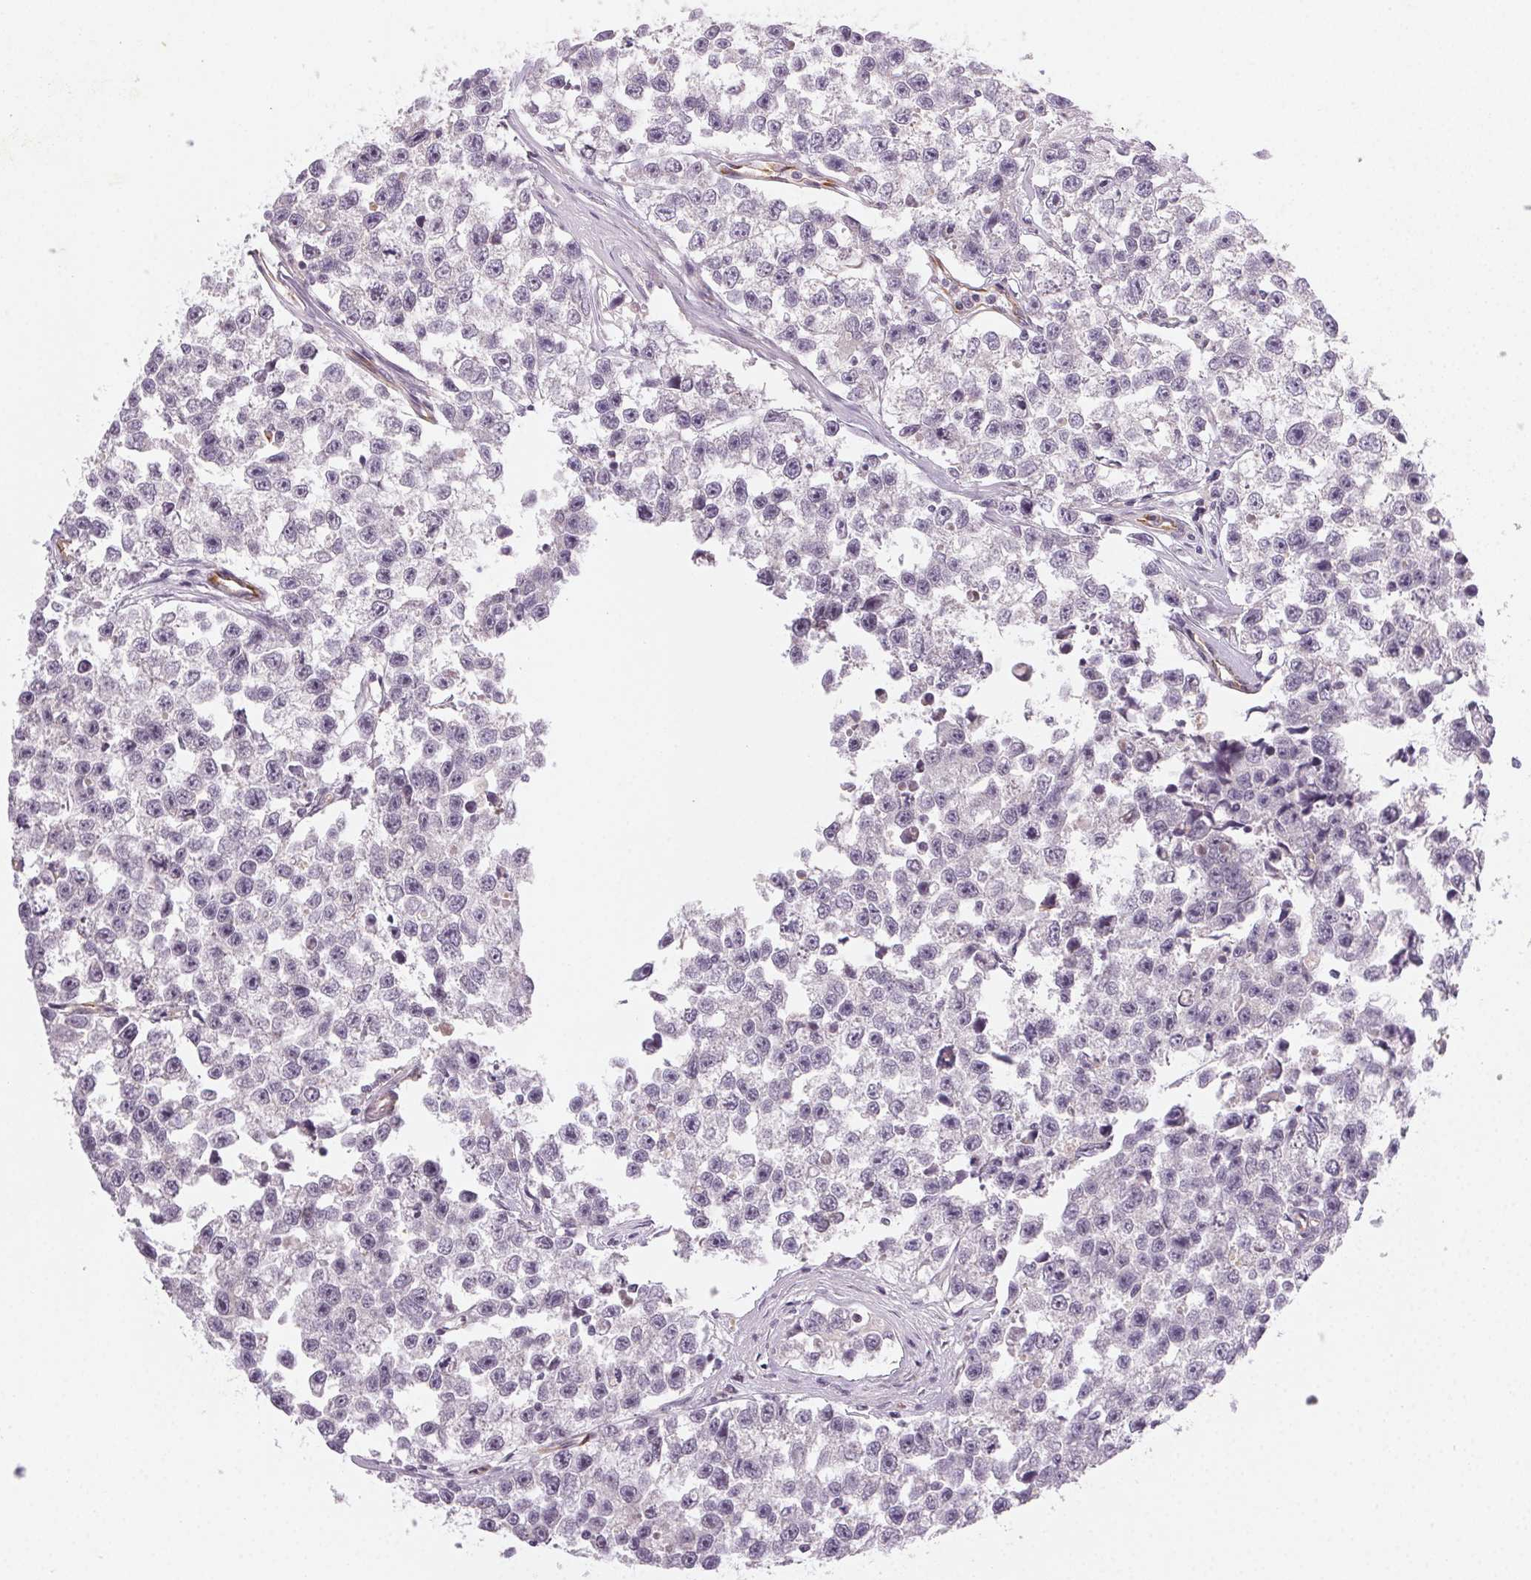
{"staining": {"intensity": "negative", "quantity": "none", "location": "none"}, "tissue": "testis cancer", "cell_type": "Tumor cells", "image_type": "cancer", "snomed": [{"axis": "morphology", "description": "Seminoma, NOS"}, {"axis": "topography", "description": "Testis"}], "caption": "The photomicrograph shows no staining of tumor cells in testis cancer (seminoma).", "gene": "NCOA4", "patient": {"sex": "male", "age": 26}}